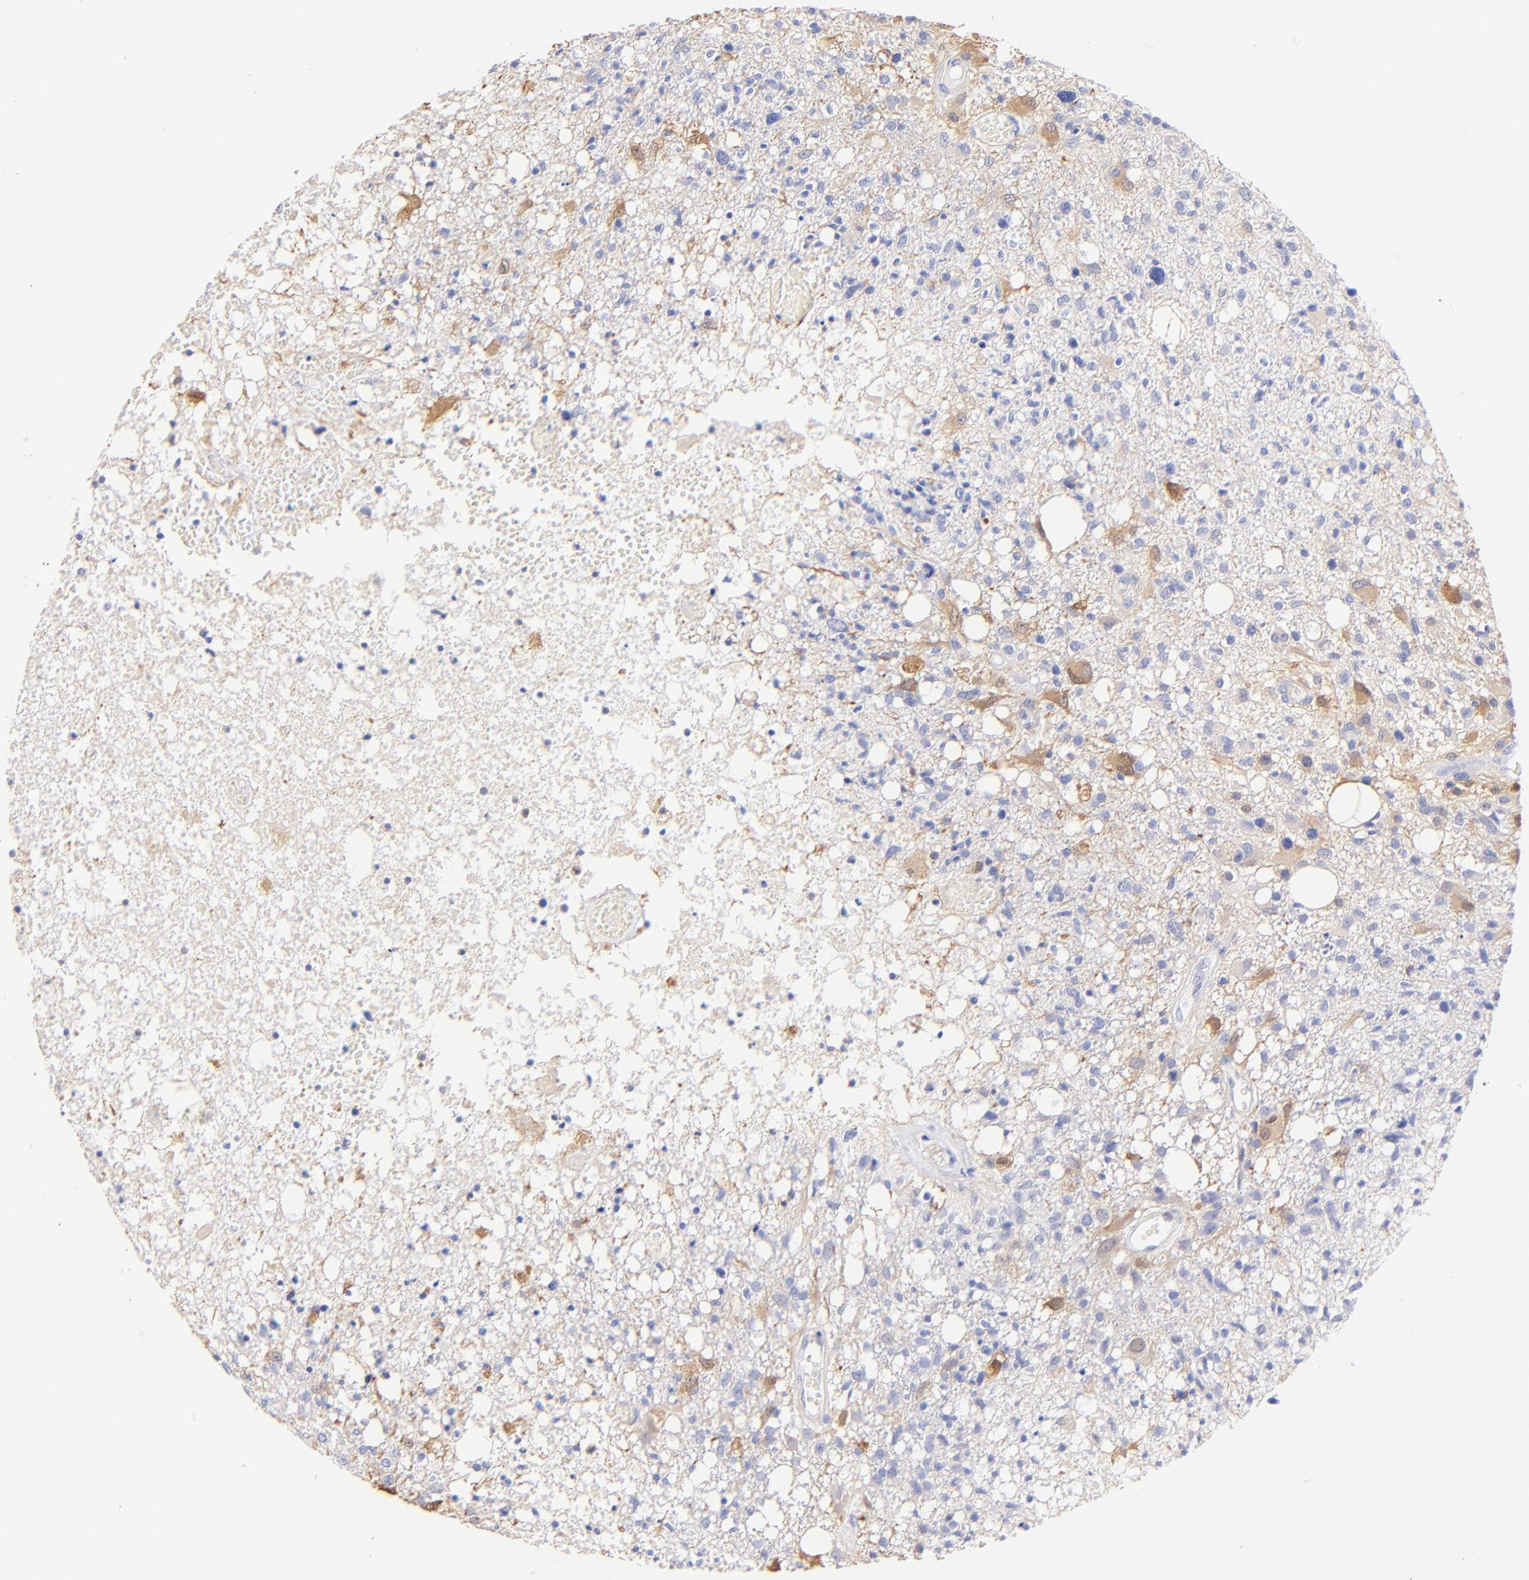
{"staining": {"intensity": "negative", "quantity": "none", "location": "none"}, "tissue": "glioma", "cell_type": "Tumor cells", "image_type": "cancer", "snomed": [{"axis": "morphology", "description": "Glioma, malignant, High grade"}, {"axis": "topography", "description": "Cerebral cortex"}], "caption": "Glioma stained for a protein using immunohistochemistry demonstrates no staining tumor cells.", "gene": "ALDH1A1", "patient": {"sex": "male", "age": 76}}